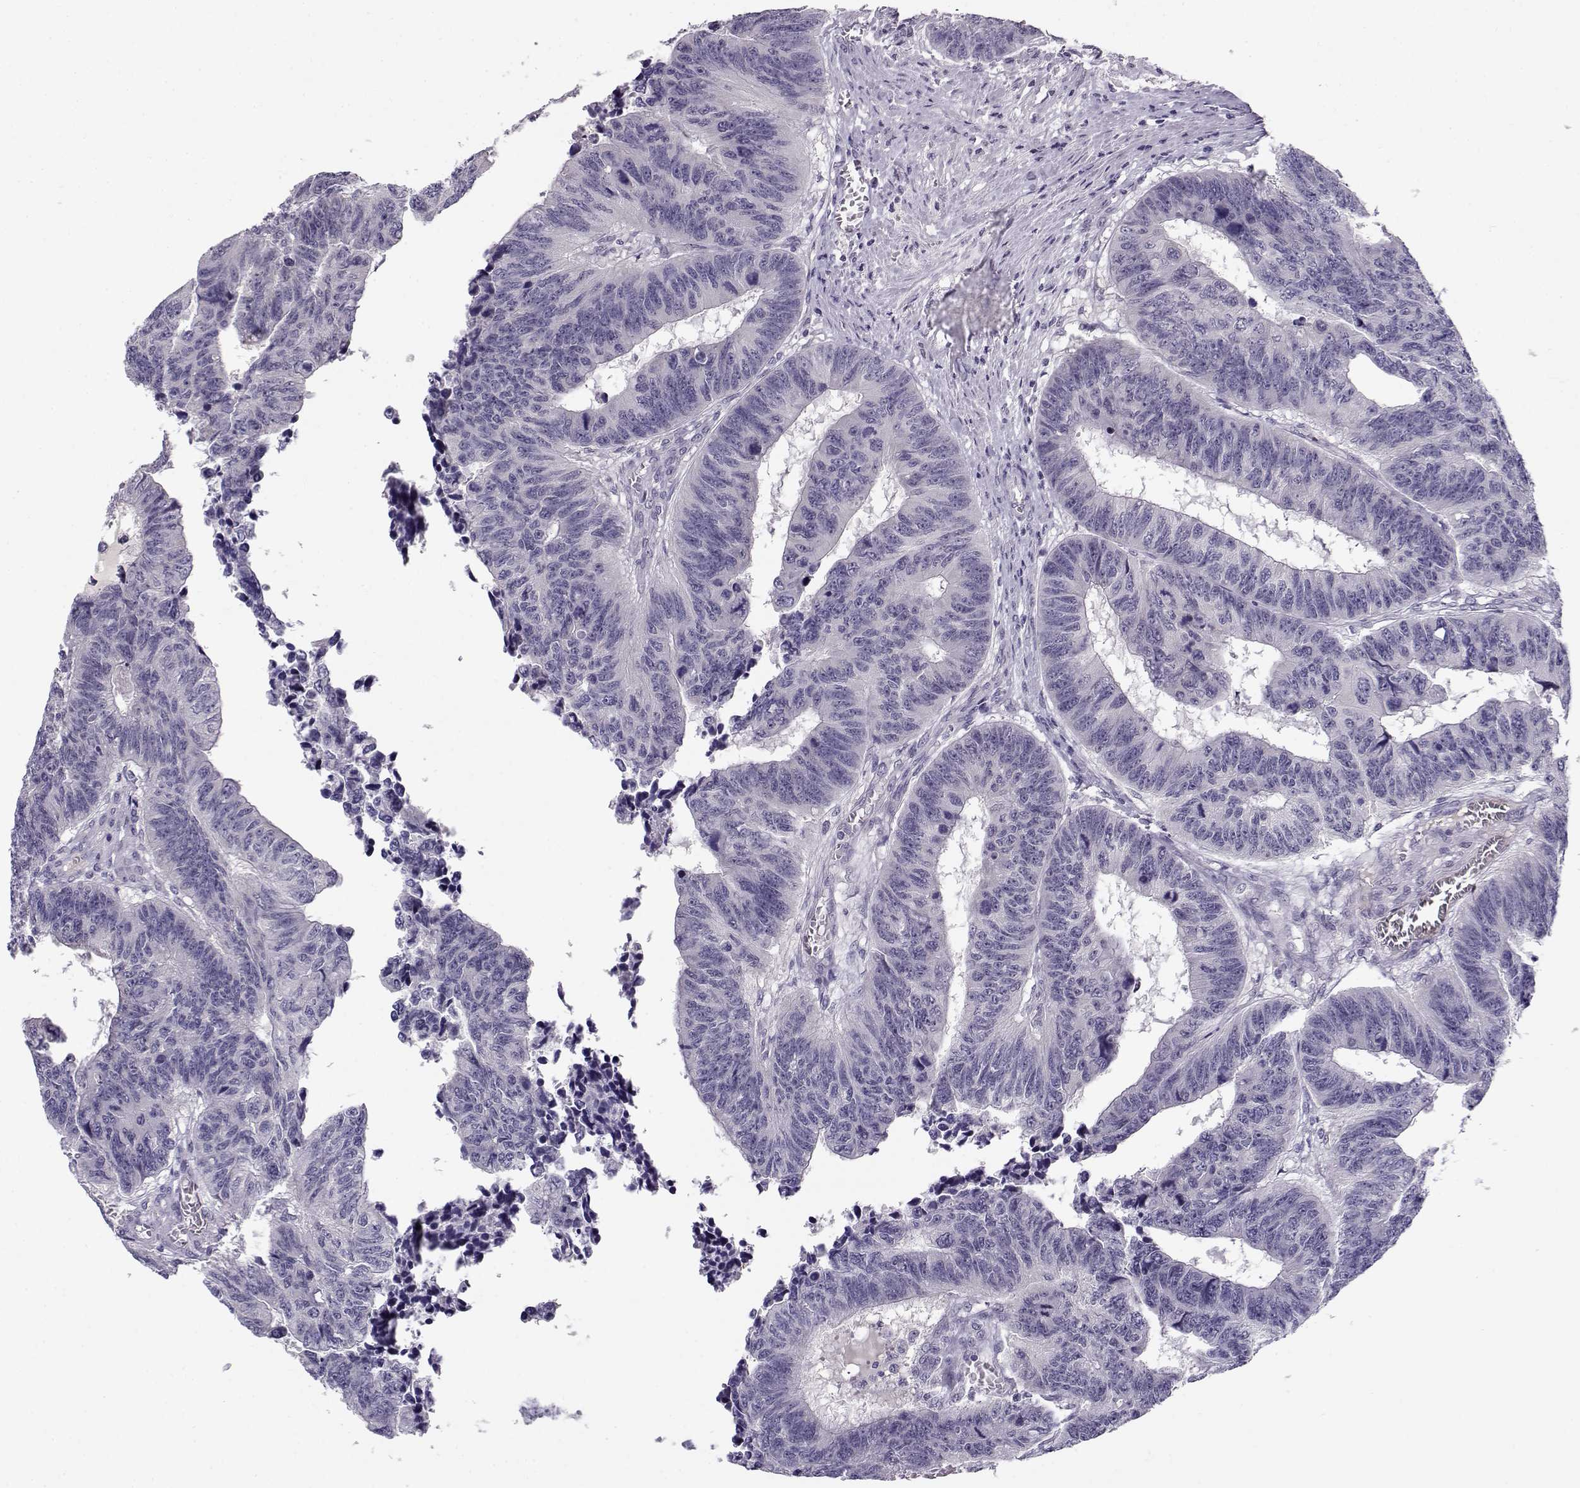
{"staining": {"intensity": "negative", "quantity": "none", "location": "none"}, "tissue": "colorectal cancer", "cell_type": "Tumor cells", "image_type": "cancer", "snomed": [{"axis": "morphology", "description": "Adenocarcinoma, NOS"}, {"axis": "topography", "description": "Rectum"}], "caption": "DAB (3,3'-diaminobenzidine) immunohistochemical staining of colorectal cancer (adenocarcinoma) shows no significant staining in tumor cells.", "gene": "C16orf86", "patient": {"sex": "female", "age": 85}}